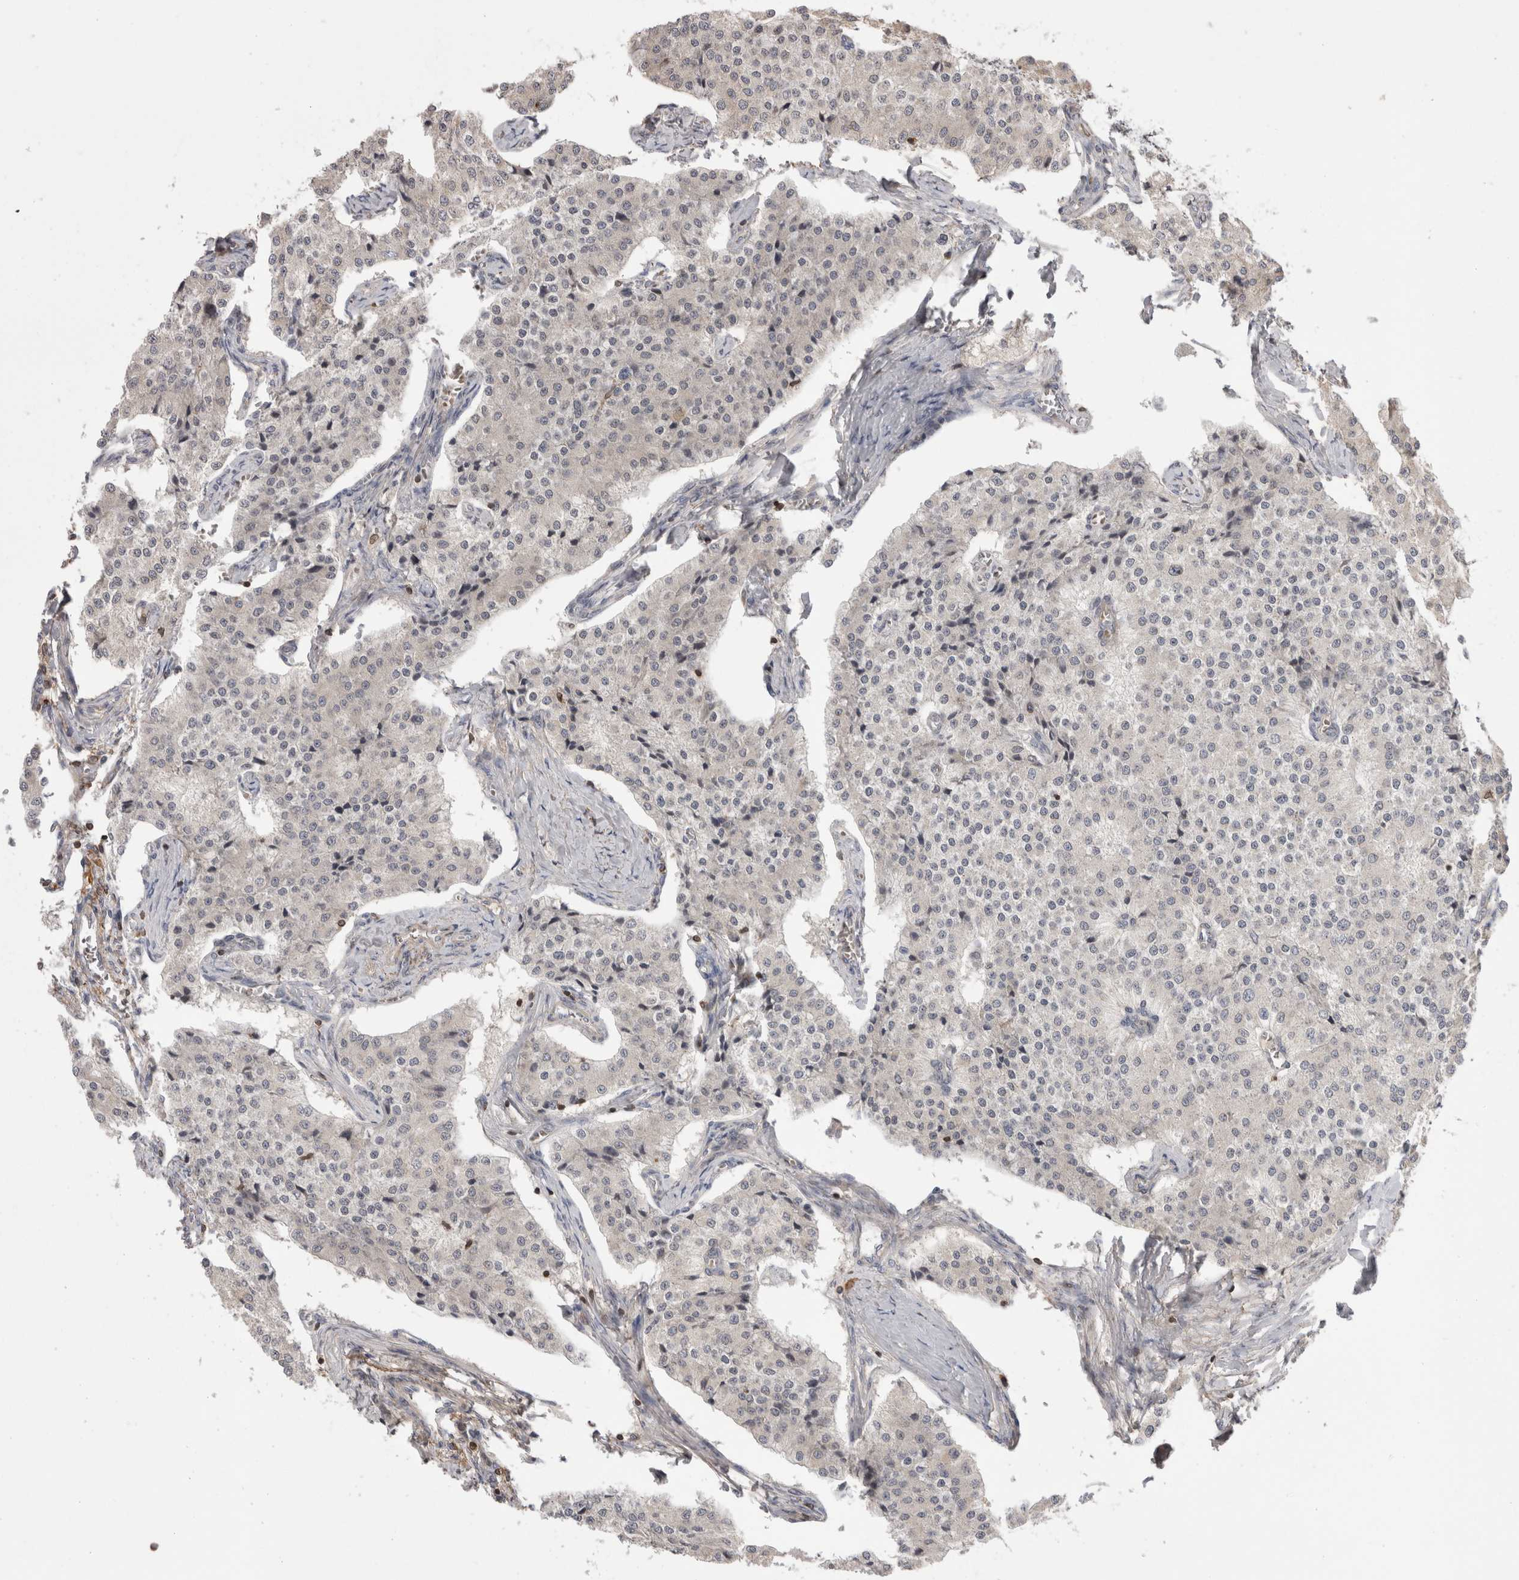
{"staining": {"intensity": "negative", "quantity": "none", "location": "none"}, "tissue": "carcinoid", "cell_type": "Tumor cells", "image_type": "cancer", "snomed": [{"axis": "morphology", "description": "Carcinoid, malignant, NOS"}, {"axis": "topography", "description": "Colon"}], "caption": "A micrograph of human malignant carcinoid is negative for staining in tumor cells.", "gene": "DARS2", "patient": {"sex": "female", "age": 52}}